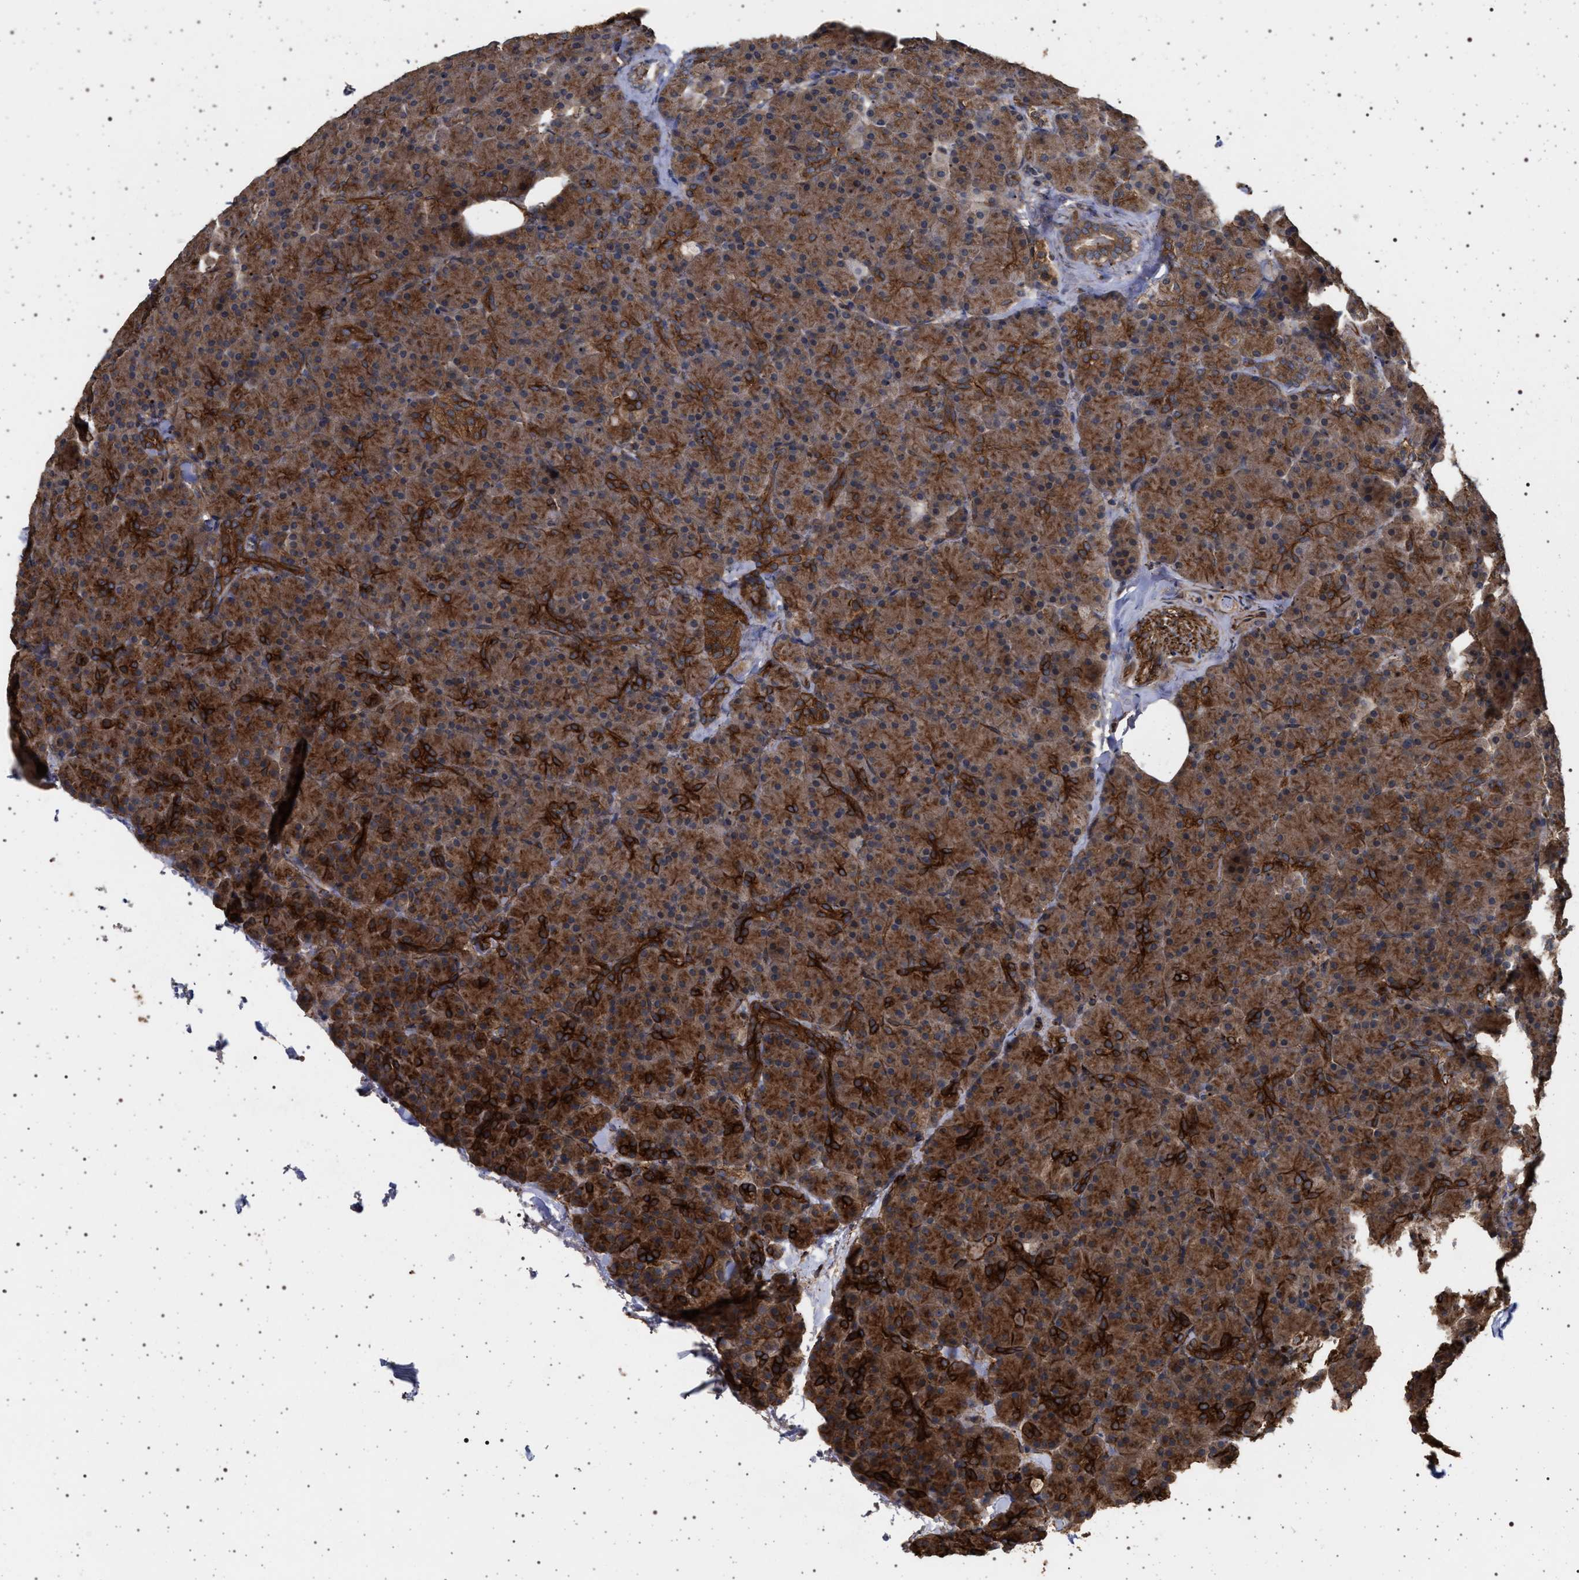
{"staining": {"intensity": "strong", "quantity": ">75%", "location": "cytoplasmic/membranous"}, "tissue": "pancreas", "cell_type": "Exocrine glandular cells", "image_type": "normal", "snomed": [{"axis": "morphology", "description": "Normal tissue, NOS"}, {"axis": "topography", "description": "Pancreas"}], "caption": "DAB immunohistochemical staining of benign pancreas demonstrates strong cytoplasmic/membranous protein staining in about >75% of exocrine glandular cells.", "gene": "IFT20", "patient": {"sex": "female", "age": 43}}